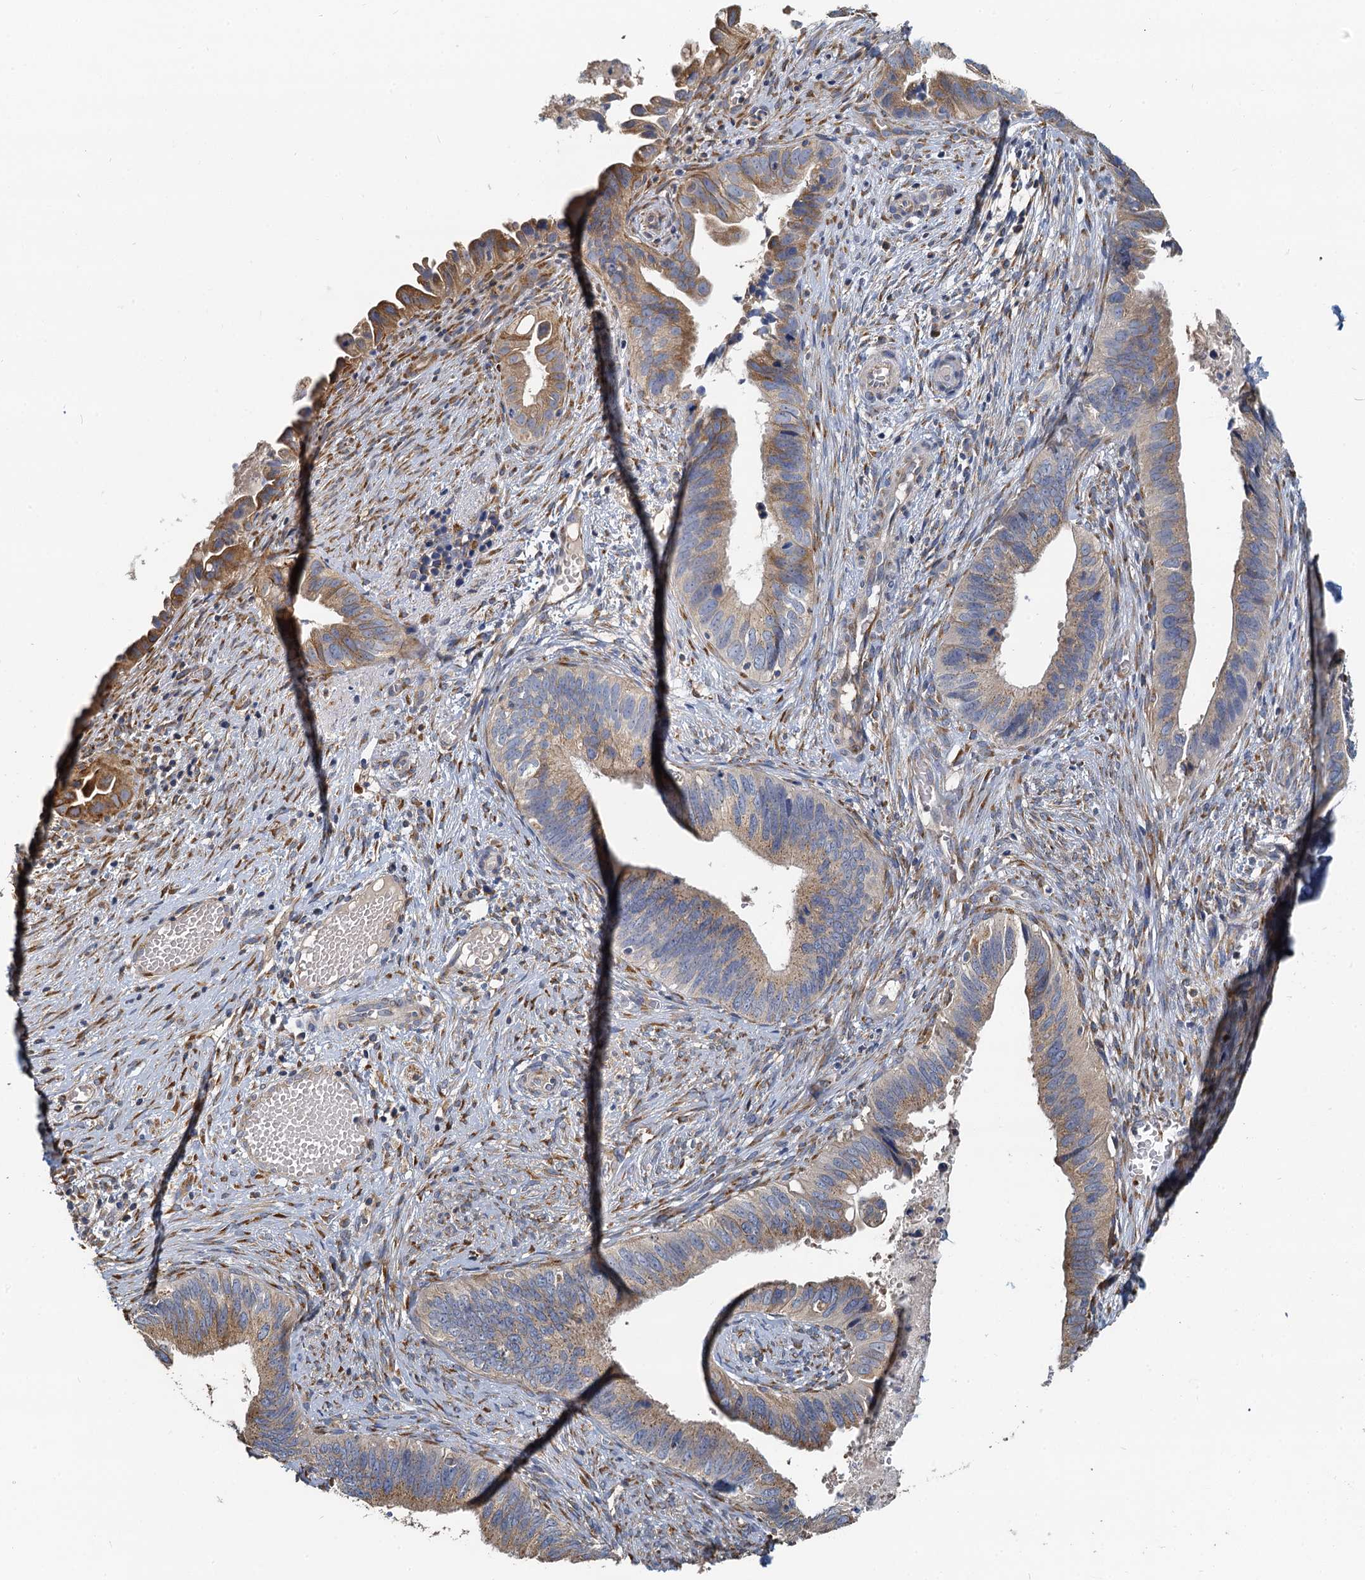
{"staining": {"intensity": "moderate", "quantity": "25%-75%", "location": "cytoplasmic/membranous"}, "tissue": "cervical cancer", "cell_type": "Tumor cells", "image_type": "cancer", "snomed": [{"axis": "morphology", "description": "Adenocarcinoma, NOS"}, {"axis": "topography", "description": "Cervix"}], "caption": "Moderate cytoplasmic/membranous staining is appreciated in about 25%-75% of tumor cells in adenocarcinoma (cervical).", "gene": "NKAPD1", "patient": {"sex": "female", "age": 42}}